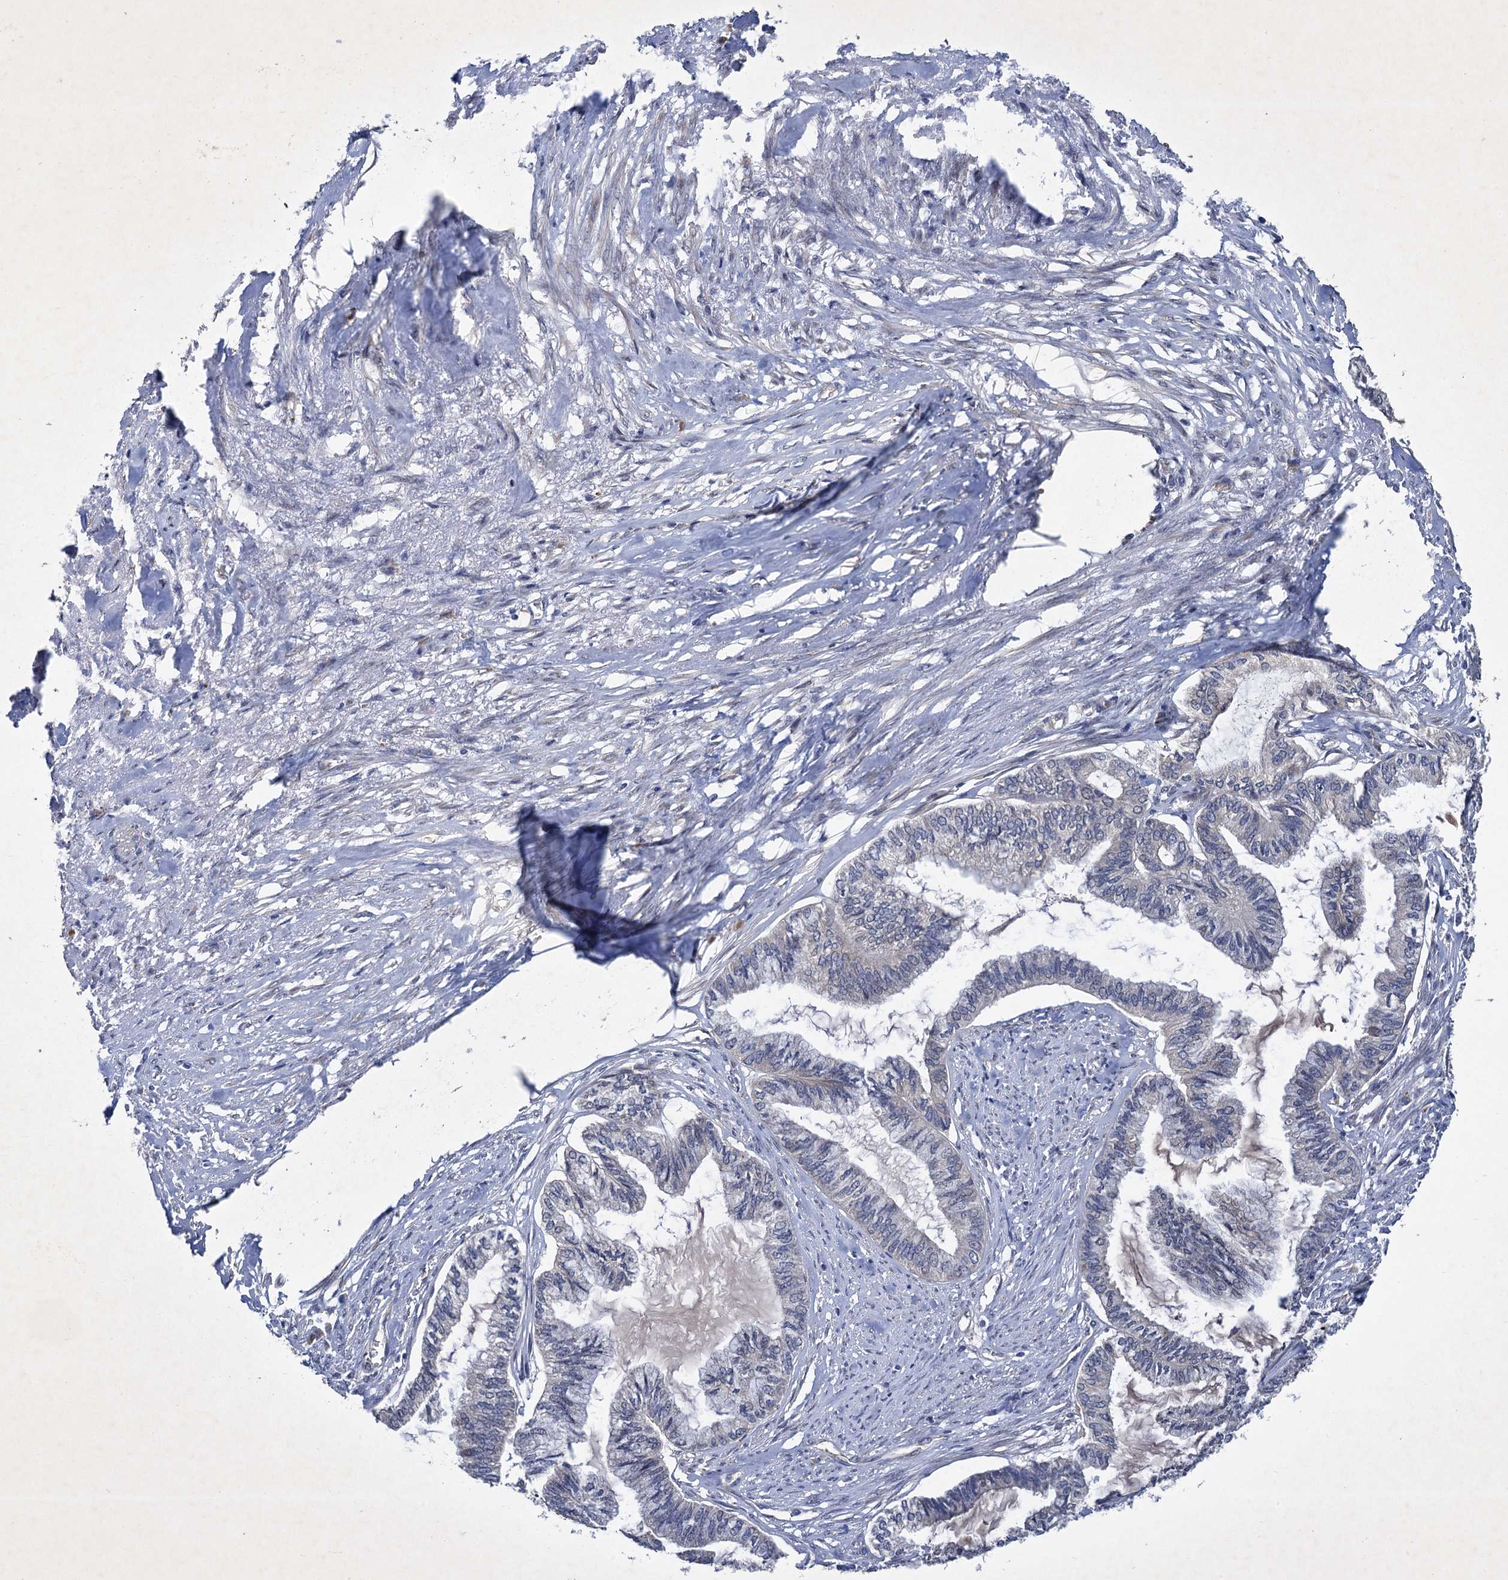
{"staining": {"intensity": "negative", "quantity": "none", "location": "none"}, "tissue": "endometrial cancer", "cell_type": "Tumor cells", "image_type": "cancer", "snomed": [{"axis": "morphology", "description": "Adenocarcinoma, NOS"}, {"axis": "topography", "description": "Endometrium"}], "caption": "Immunohistochemistry histopathology image of neoplastic tissue: human endometrial cancer stained with DAB exhibits no significant protein expression in tumor cells.", "gene": "TMEM39B", "patient": {"sex": "female", "age": 86}}